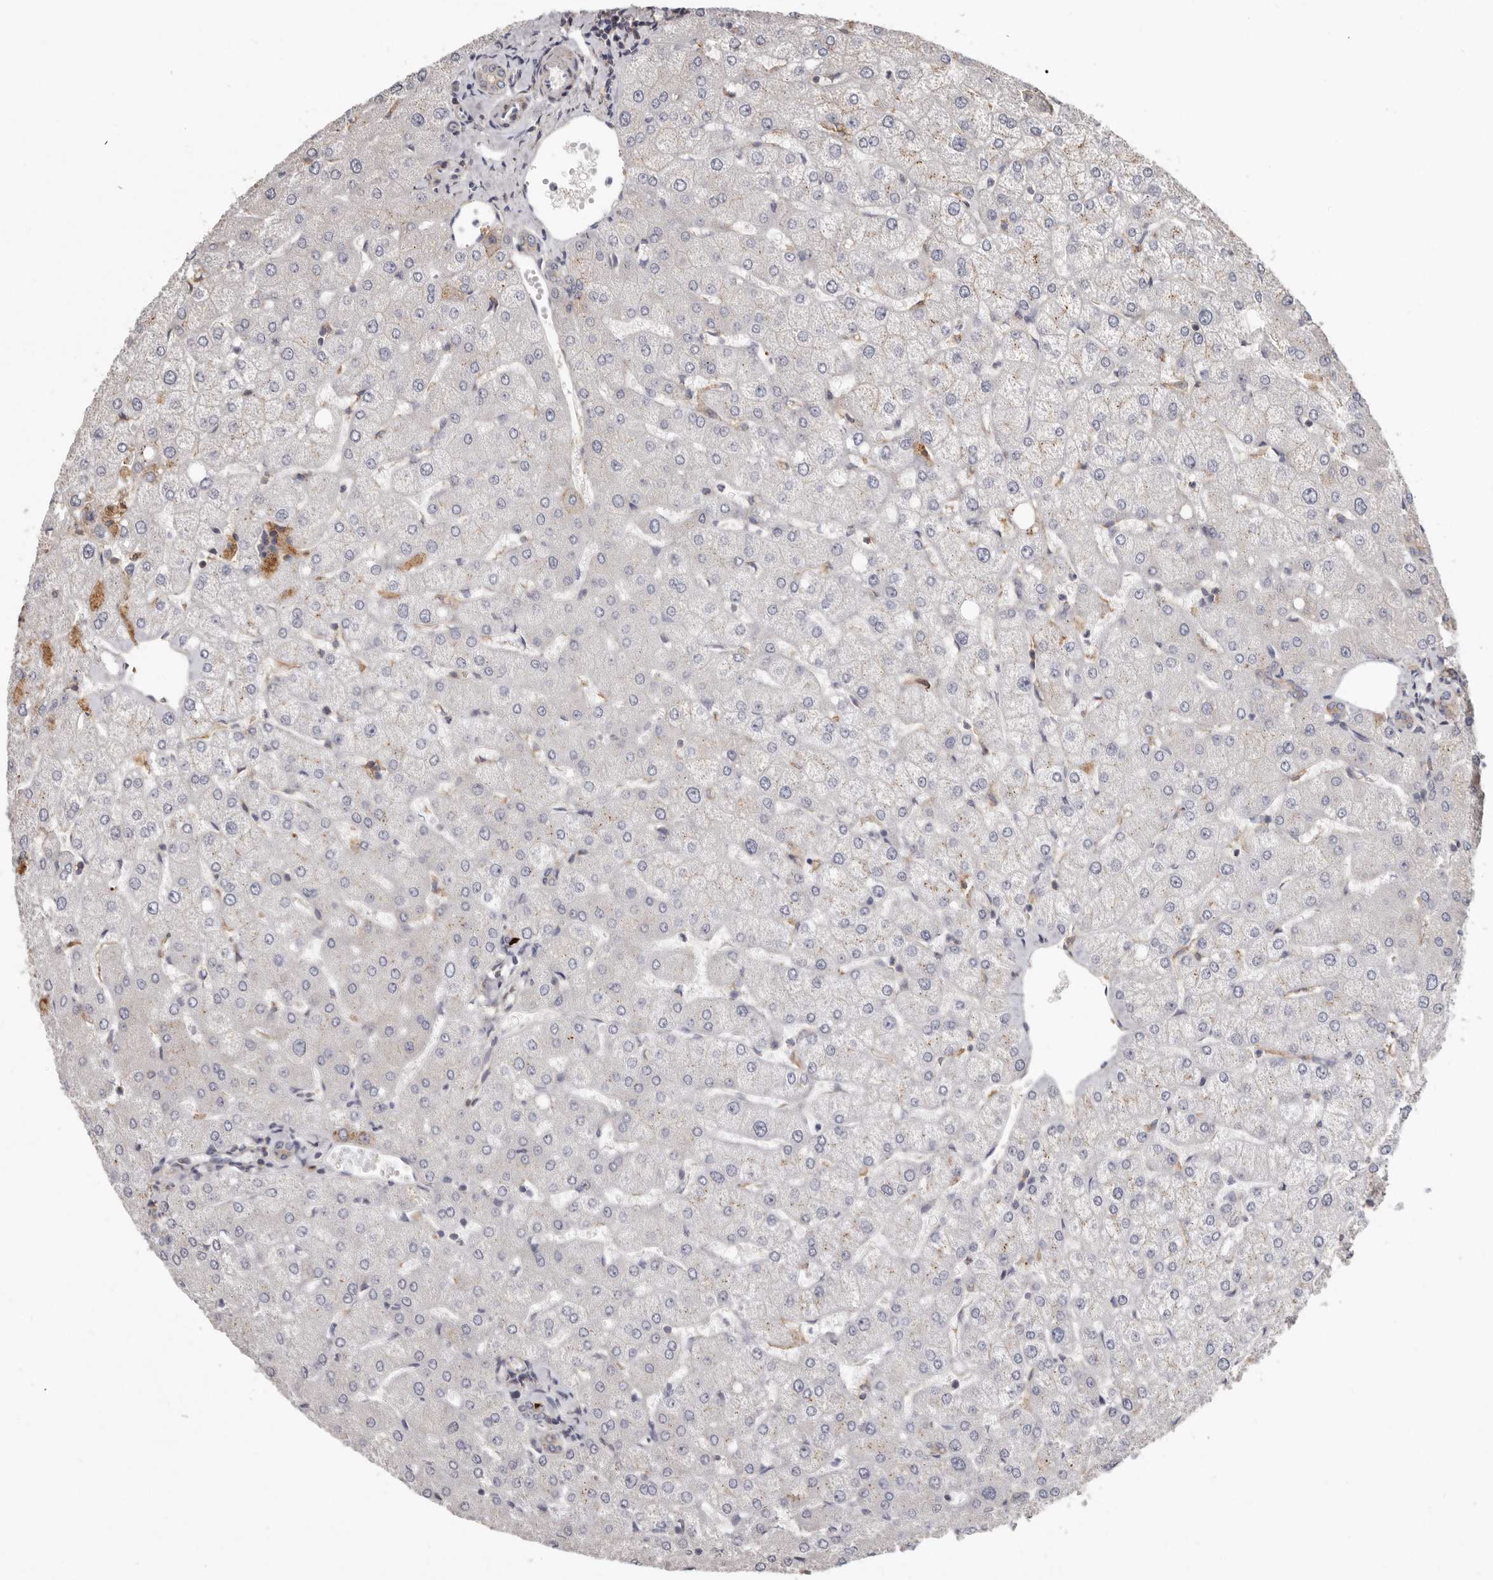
{"staining": {"intensity": "weak", "quantity": "25%-75%", "location": "cytoplasmic/membranous"}, "tissue": "liver", "cell_type": "Cholangiocytes", "image_type": "normal", "snomed": [{"axis": "morphology", "description": "Normal tissue, NOS"}, {"axis": "topography", "description": "Liver"}], "caption": "High-power microscopy captured an IHC histopathology image of unremarkable liver, revealing weak cytoplasmic/membranous expression in about 25%-75% of cholangiocytes.", "gene": "KIF26B", "patient": {"sex": "female", "age": 54}}